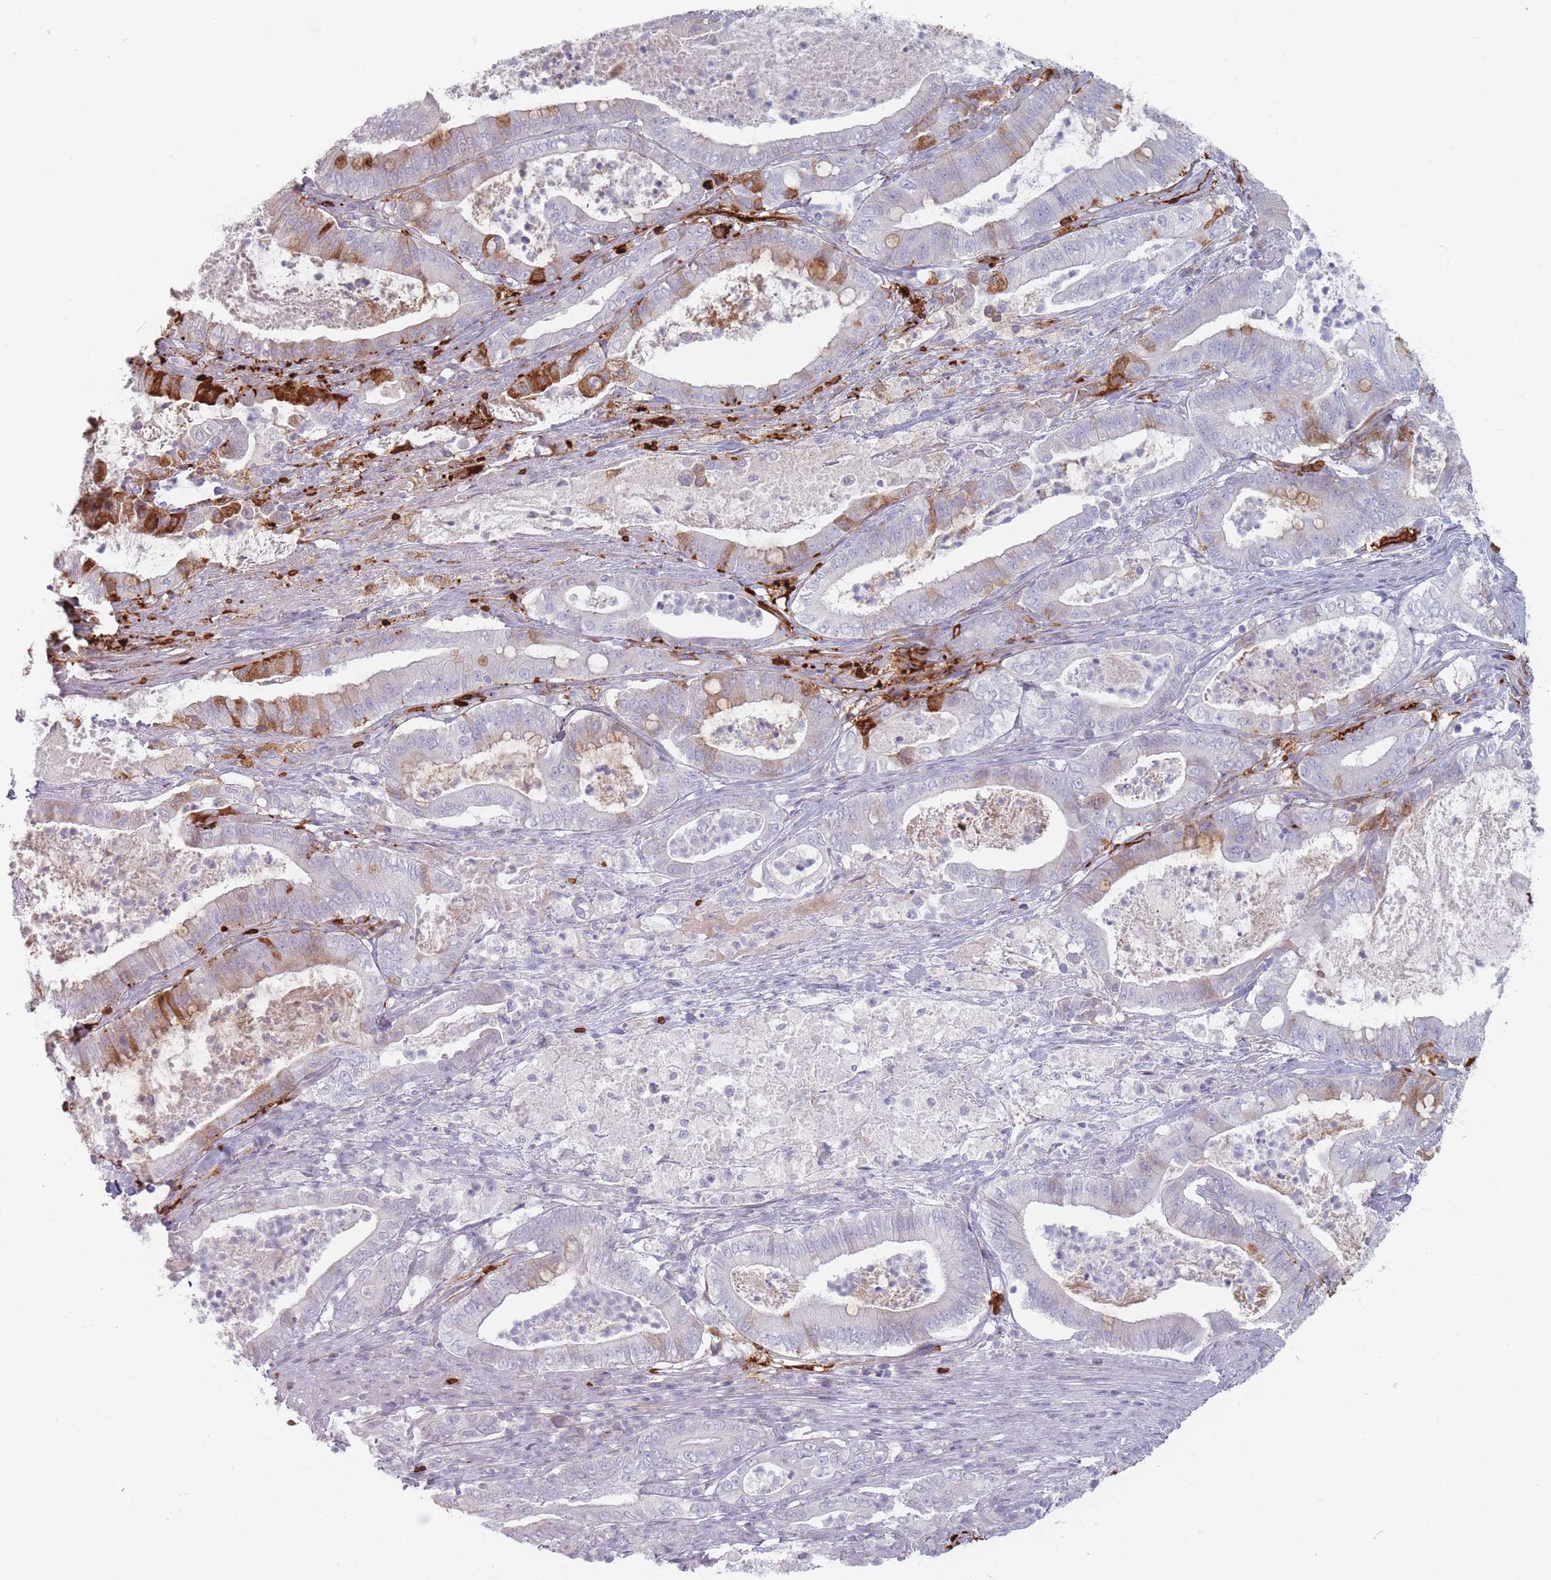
{"staining": {"intensity": "strong", "quantity": "<25%", "location": "cytoplasmic/membranous"}, "tissue": "pancreatic cancer", "cell_type": "Tumor cells", "image_type": "cancer", "snomed": [{"axis": "morphology", "description": "Adenocarcinoma, NOS"}, {"axis": "topography", "description": "Pancreas"}], "caption": "Immunohistochemical staining of human pancreatic adenocarcinoma reveals medium levels of strong cytoplasmic/membranous protein expression in approximately <25% of tumor cells. Immunohistochemistry stains the protein of interest in brown and the nuclei are stained blue.", "gene": "SLC2A6", "patient": {"sex": "male", "age": 71}}